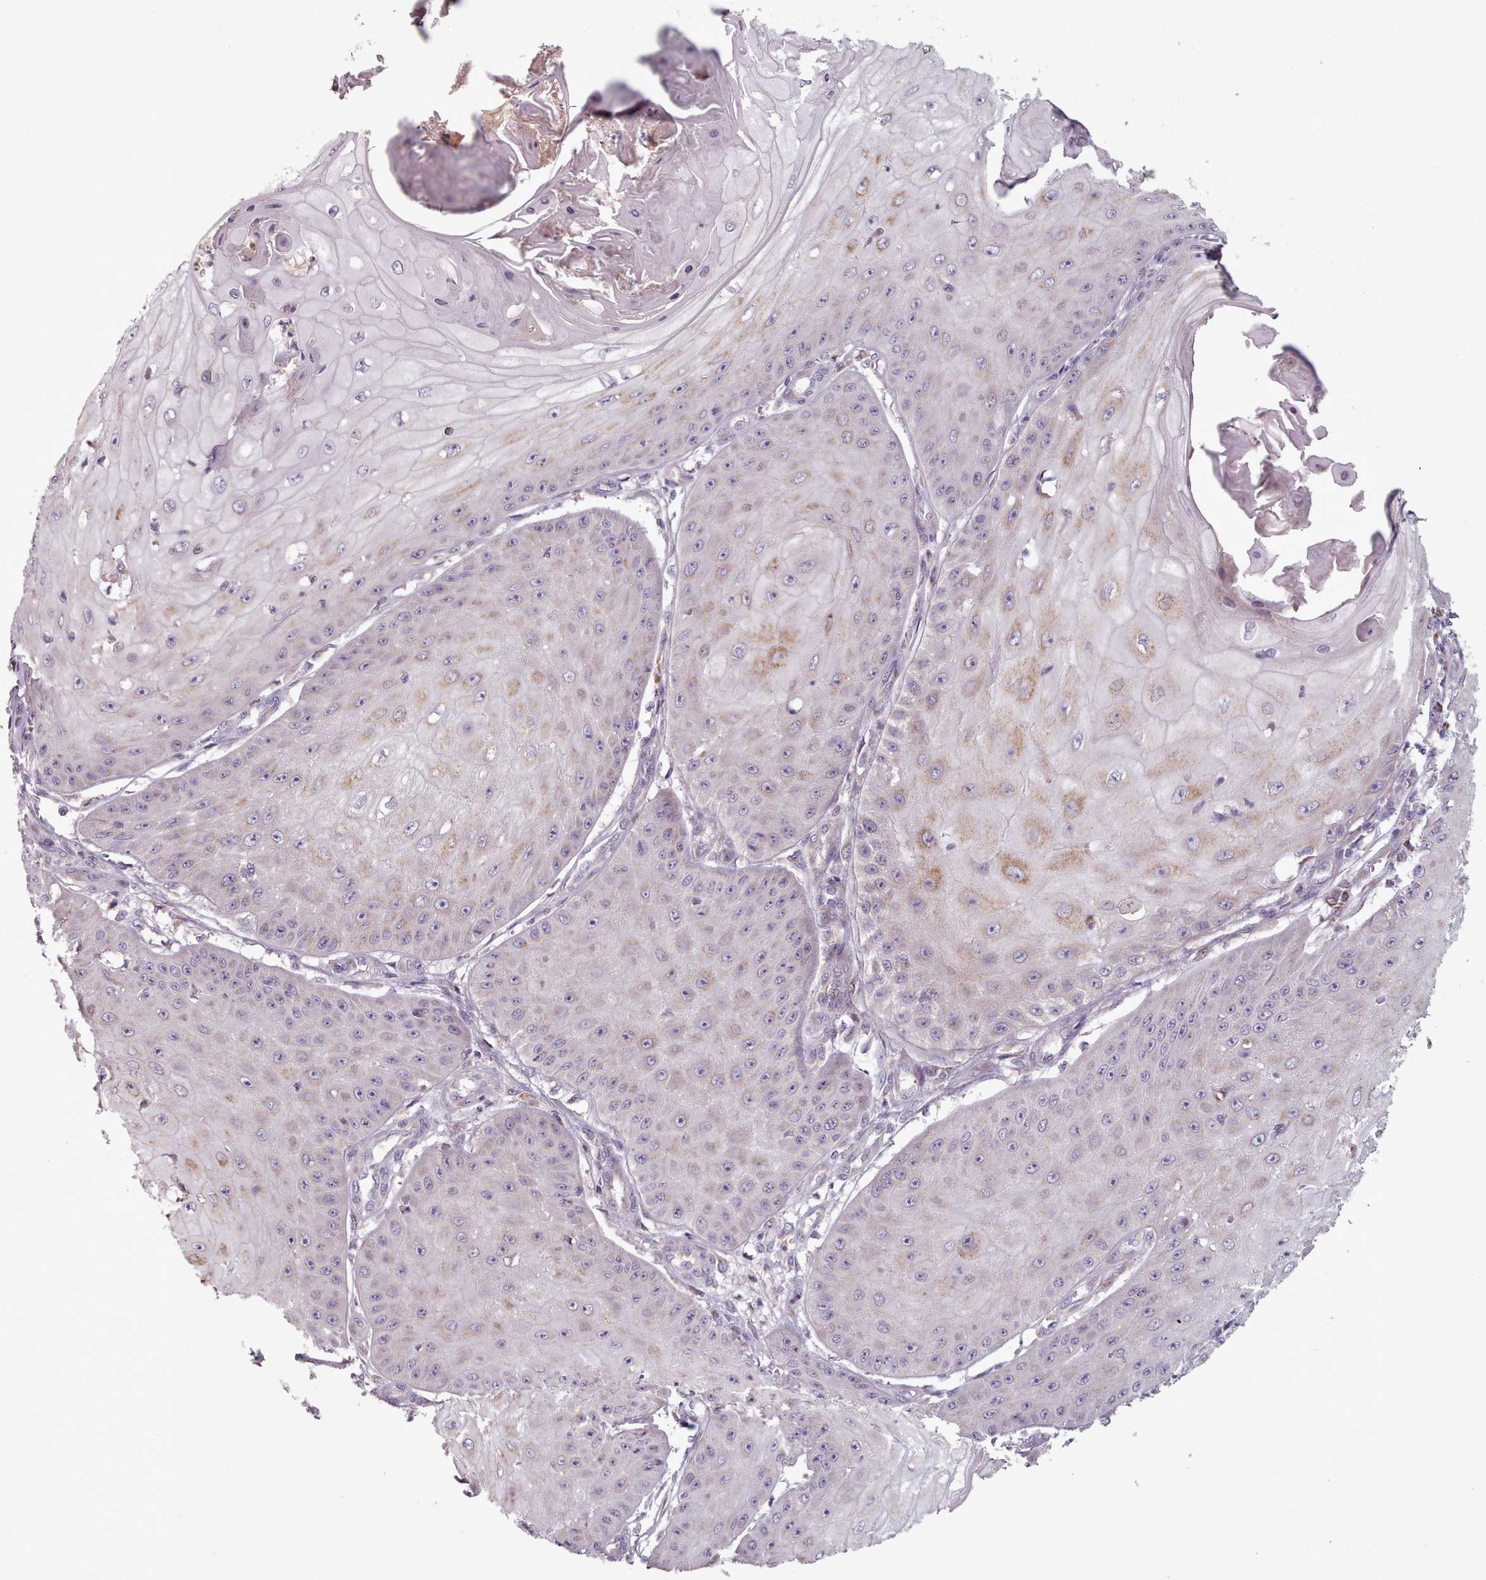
{"staining": {"intensity": "moderate", "quantity": "<25%", "location": "cytoplasmic/membranous"}, "tissue": "skin cancer", "cell_type": "Tumor cells", "image_type": "cancer", "snomed": [{"axis": "morphology", "description": "Squamous cell carcinoma, NOS"}, {"axis": "topography", "description": "Skin"}], "caption": "Human squamous cell carcinoma (skin) stained with a brown dye reveals moderate cytoplasmic/membranous positive expression in about <25% of tumor cells.", "gene": "LAPTM5", "patient": {"sex": "male", "age": 70}}